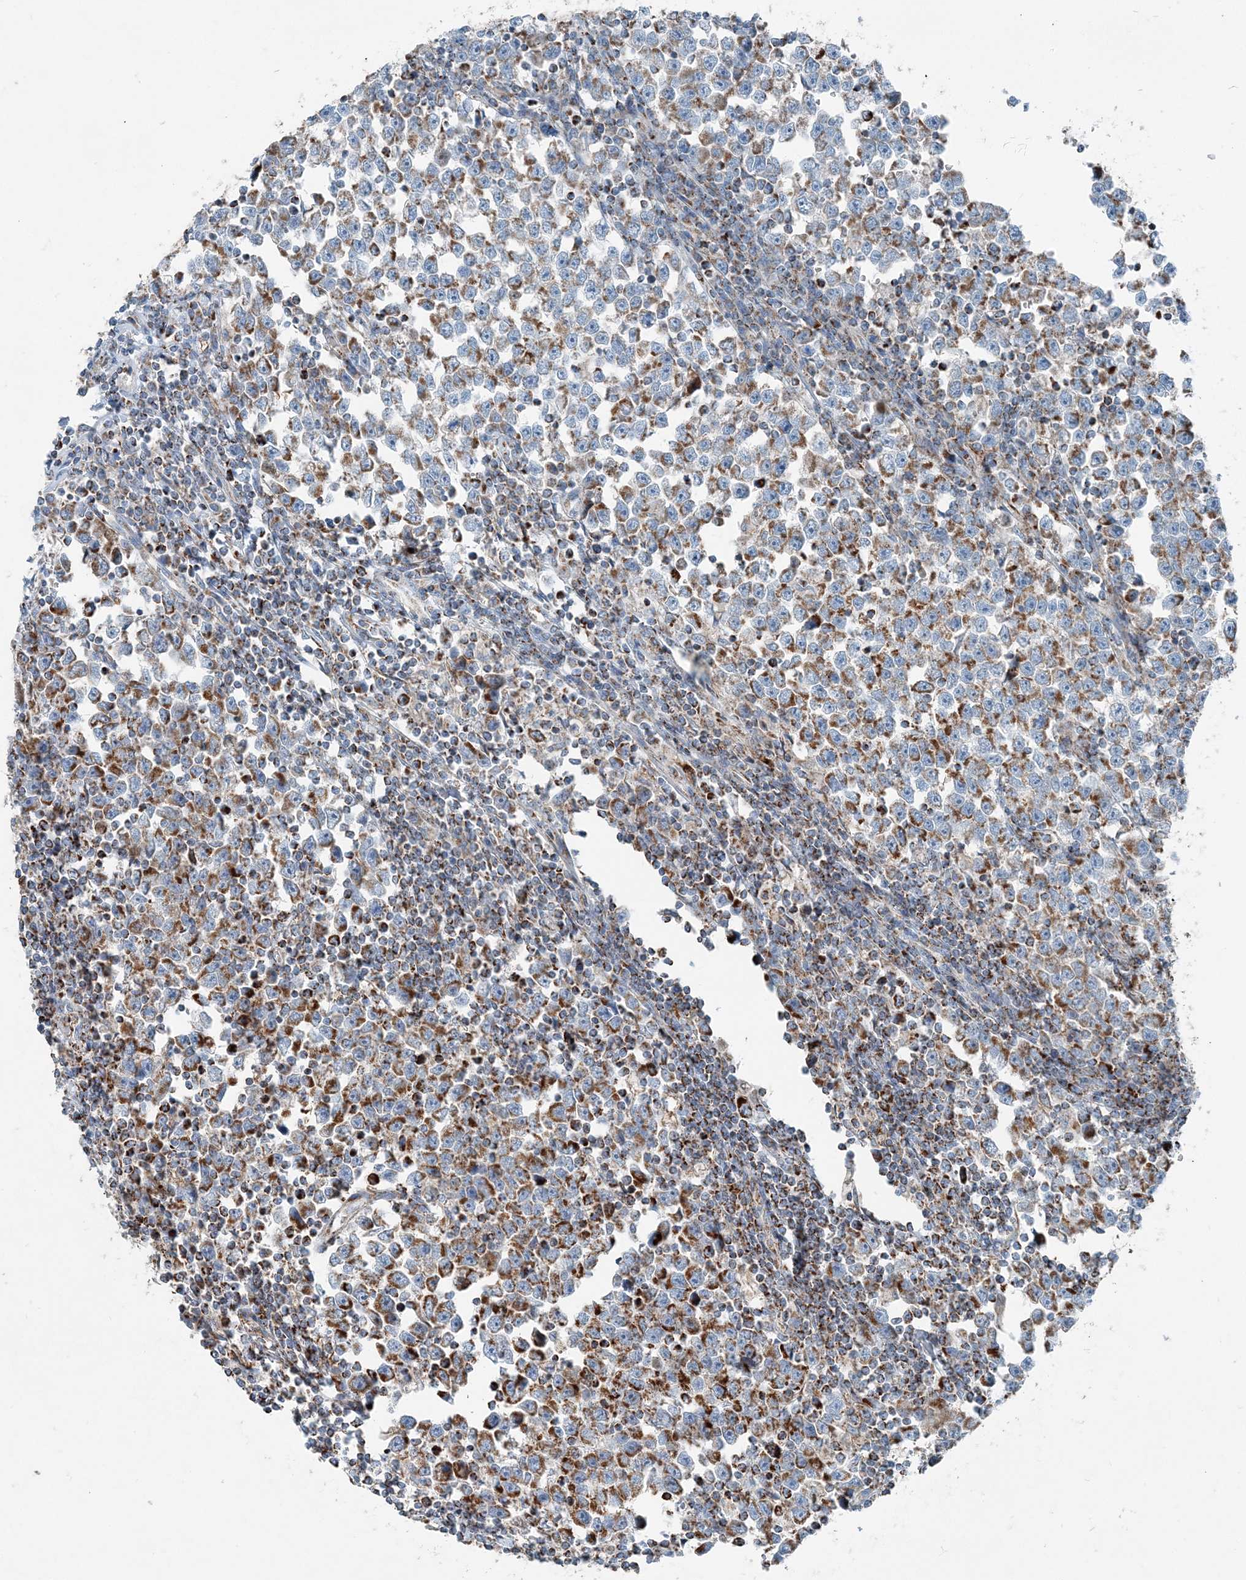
{"staining": {"intensity": "moderate", "quantity": ">75%", "location": "cytoplasmic/membranous"}, "tissue": "testis cancer", "cell_type": "Tumor cells", "image_type": "cancer", "snomed": [{"axis": "morphology", "description": "Normal tissue, NOS"}, {"axis": "morphology", "description": "Seminoma, NOS"}, {"axis": "topography", "description": "Testis"}], "caption": "The image exhibits a brown stain indicating the presence of a protein in the cytoplasmic/membranous of tumor cells in testis seminoma.", "gene": "INTU", "patient": {"sex": "male", "age": 43}}